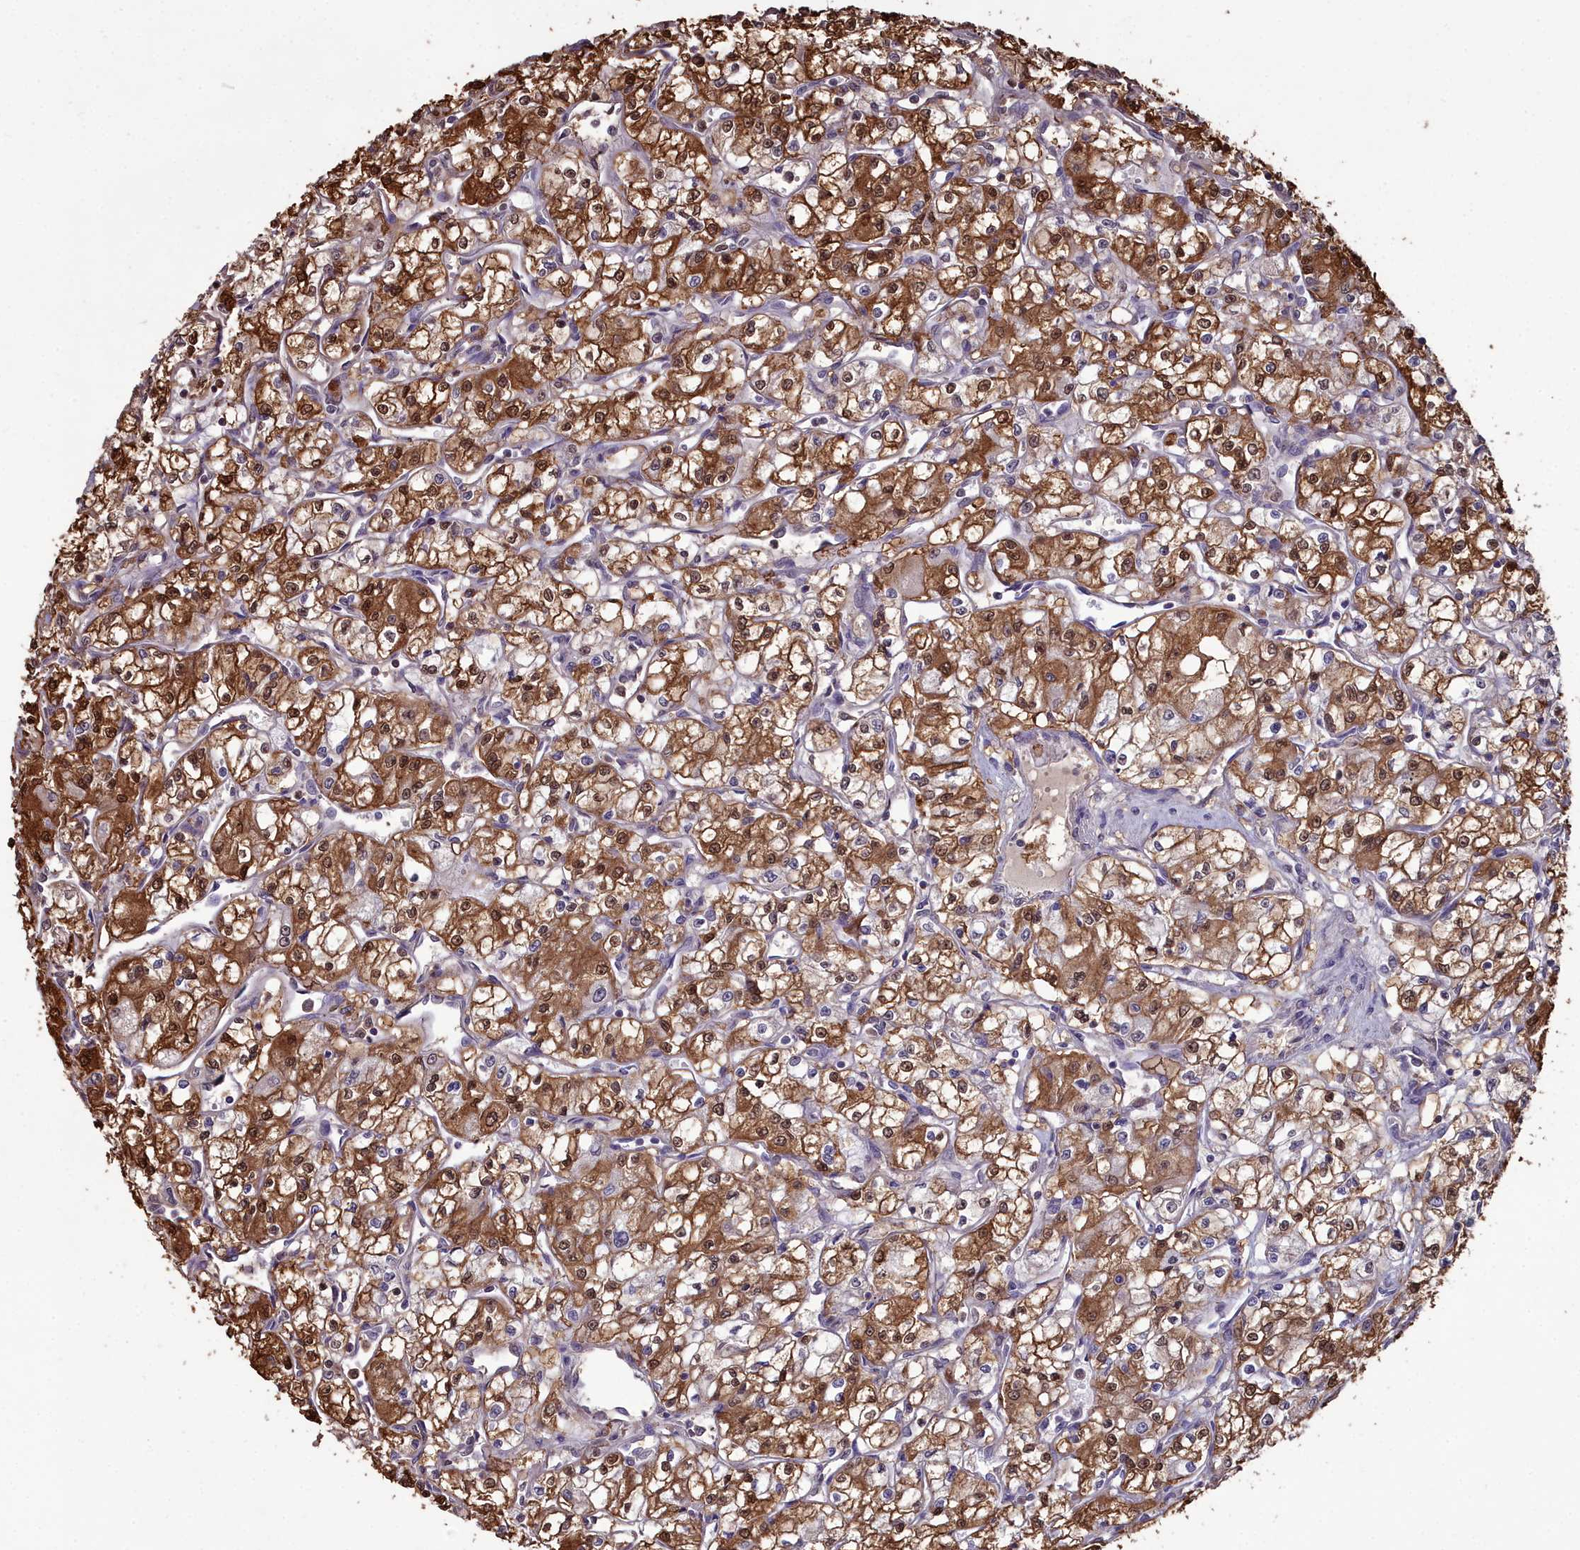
{"staining": {"intensity": "strong", "quantity": ">75%", "location": "cytoplasmic/membranous,nuclear"}, "tissue": "renal cancer", "cell_type": "Tumor cells", "image_type": "cancer", "snomed": [{"axis": "morphology", "description": "Adenocarcinoma, NOS"}, {"axis": "topography", "description": "Kidney"}], "caption": "Immunohistochemical staining of renal cancer demonstrates high levels of strong cytoplasmic/membranous and nuclear positivity in approximately >75% of tumor cells.", "gene": "GAPDH", "patient": {"sex": "male", "age": 59}}